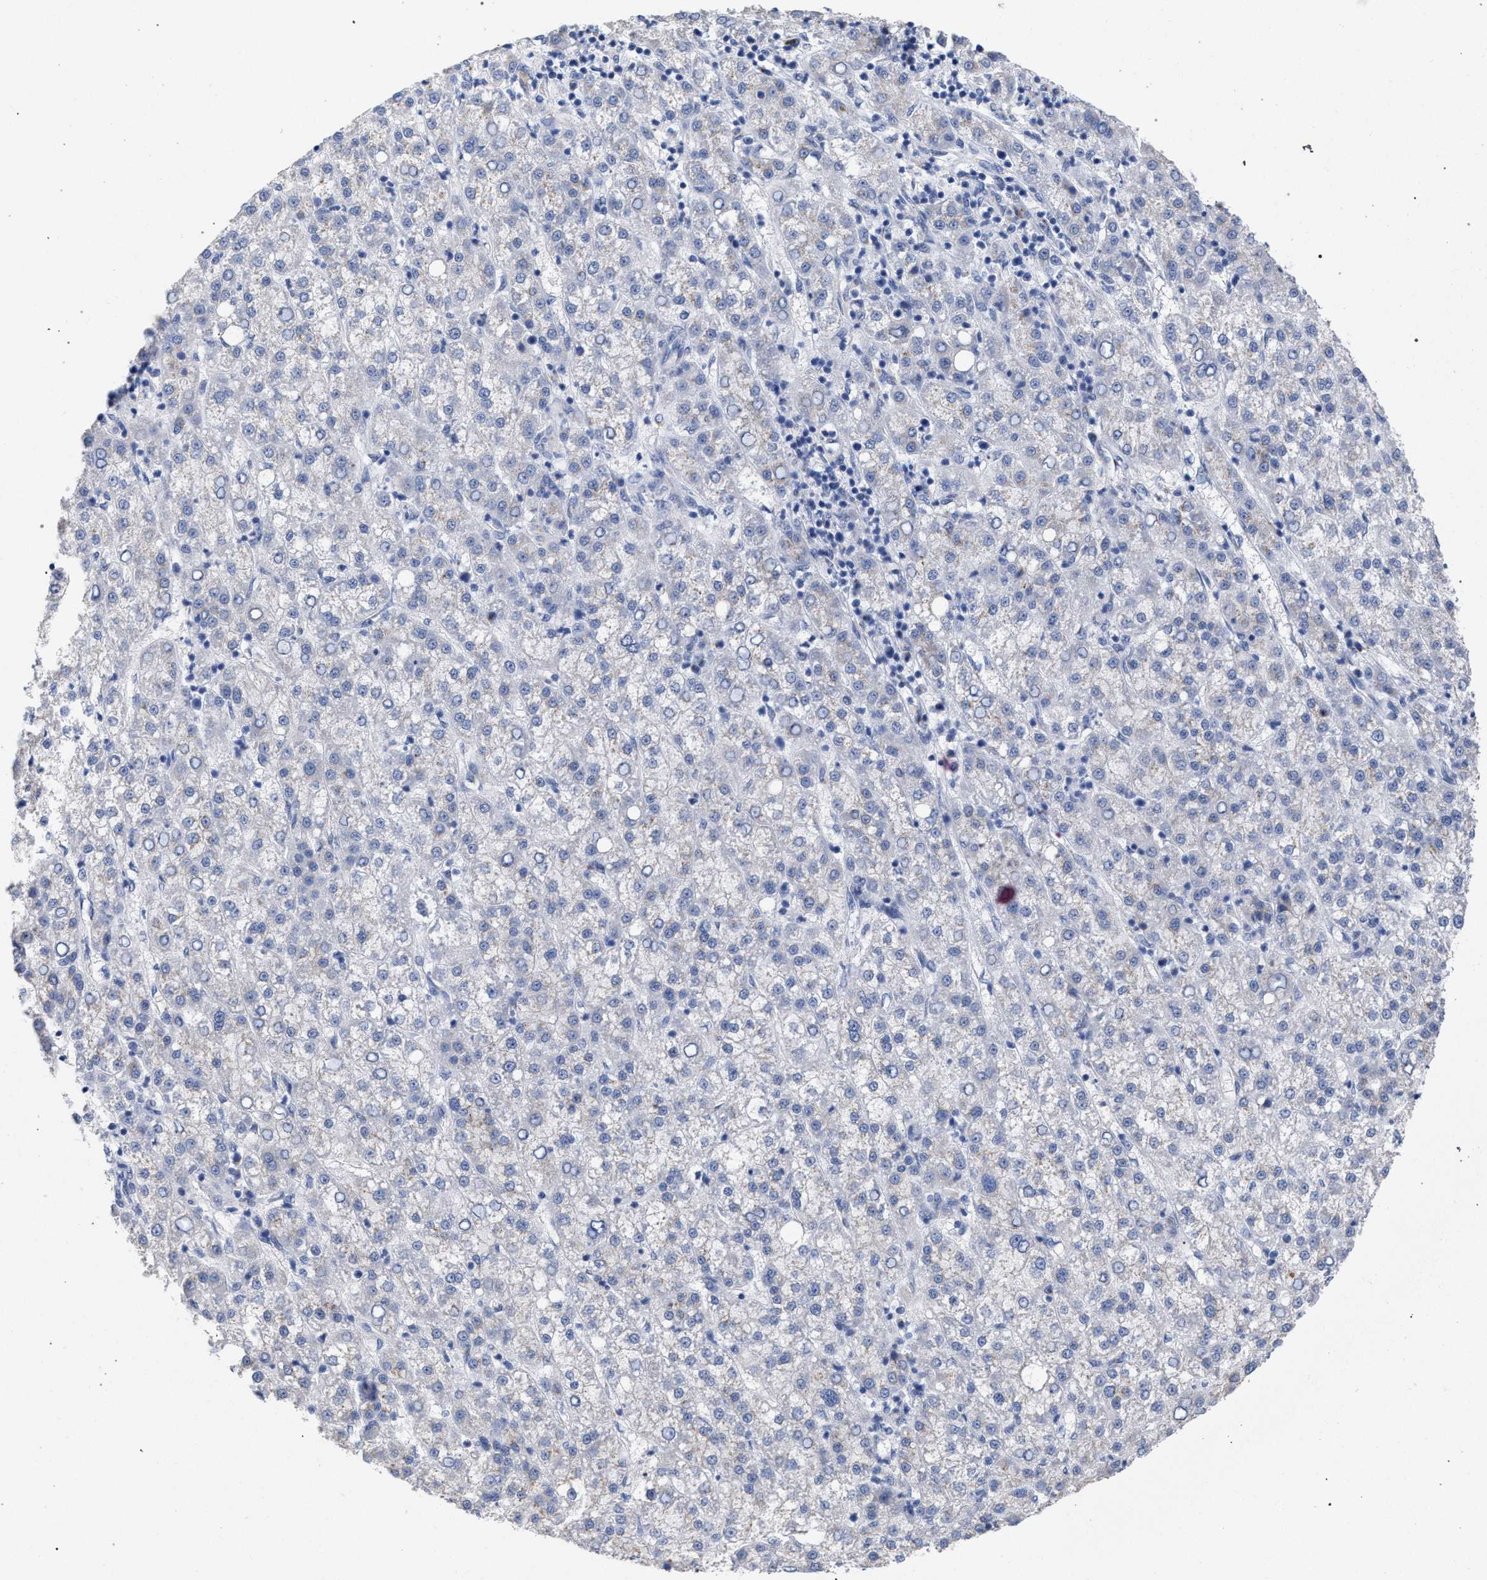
{"staining": {"intensity": "negative", "quantity": "none", "location": "none"}, "tissue": "liver cancer", "cell_type": "Tumor cells", "image_type": "cancer", "snomed": [{"axis": "morphology", "description": "Carcinoma, Hepatocellular, NOS"}, {"axis": "topography", "description": "Liver"}], "caption": "Immunohistochemistry (IHC) micrograph of liver cancer stained for a protein (brown), which displays no expression in tumor cells.", "gene": "GOLGA2", "patient": {"sex": "female", "age": 58}}